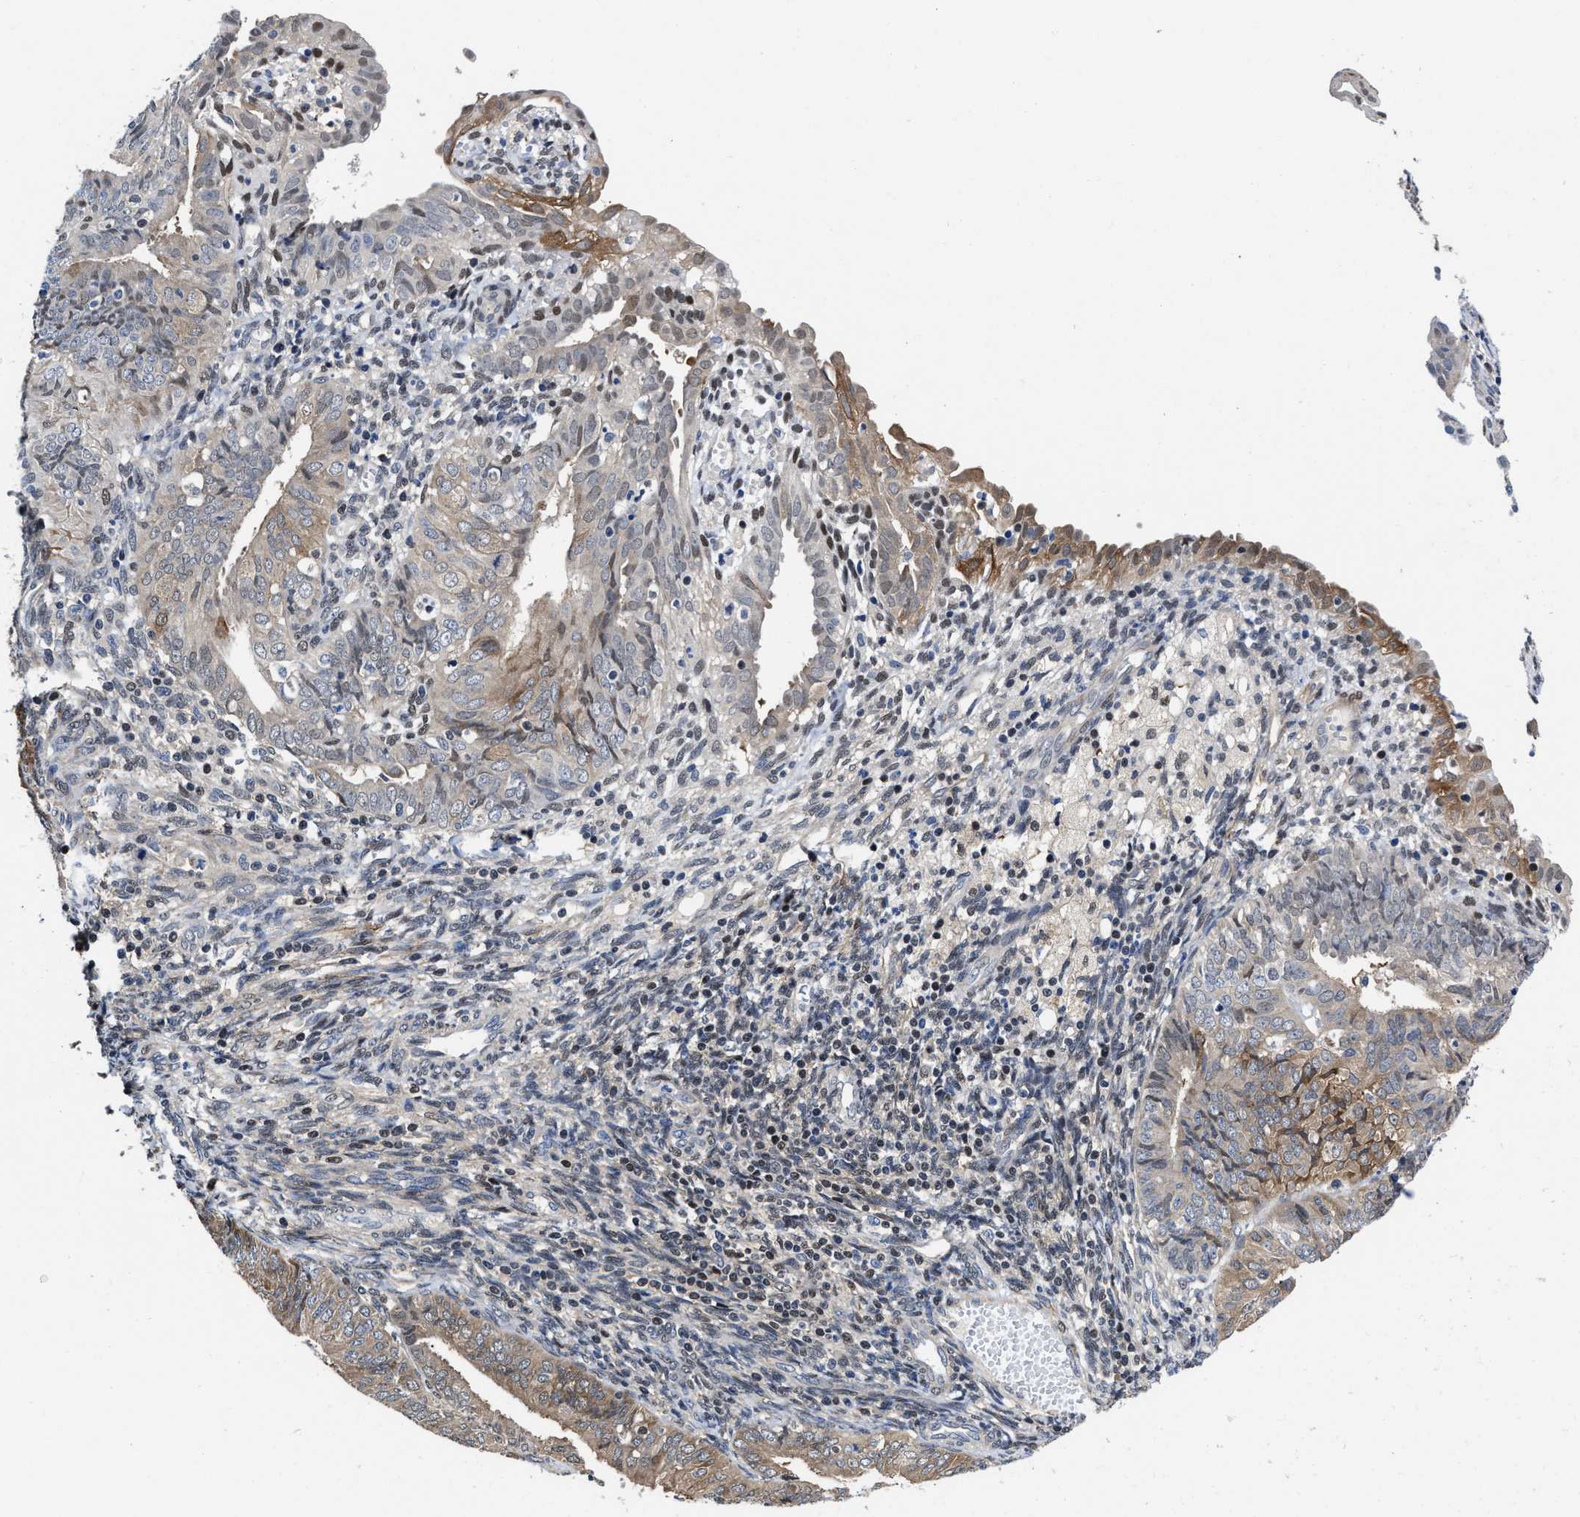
{"staining": {"intensity": "weak", "quantity": "25%-75%", "location": "cytoplasmic/membranous"}, "tissue": "endometrial cancer", "cell_type": "Tumor cells", "image_type": "cancer", "snomed": [{"axis": "morphology", "description": "Adenocarcinoma, NOS"}, {"axis": "topography", "description": "Endometrium"}], "caption": "A histopathology image of human endometrial cancer (adenocarcinoma) stained for a protein exhibits weak cytoplasmic/membranous brown staining in tumor cells.", "gene": "KIF12", "patient": {"sex": "female", "age": 58}}